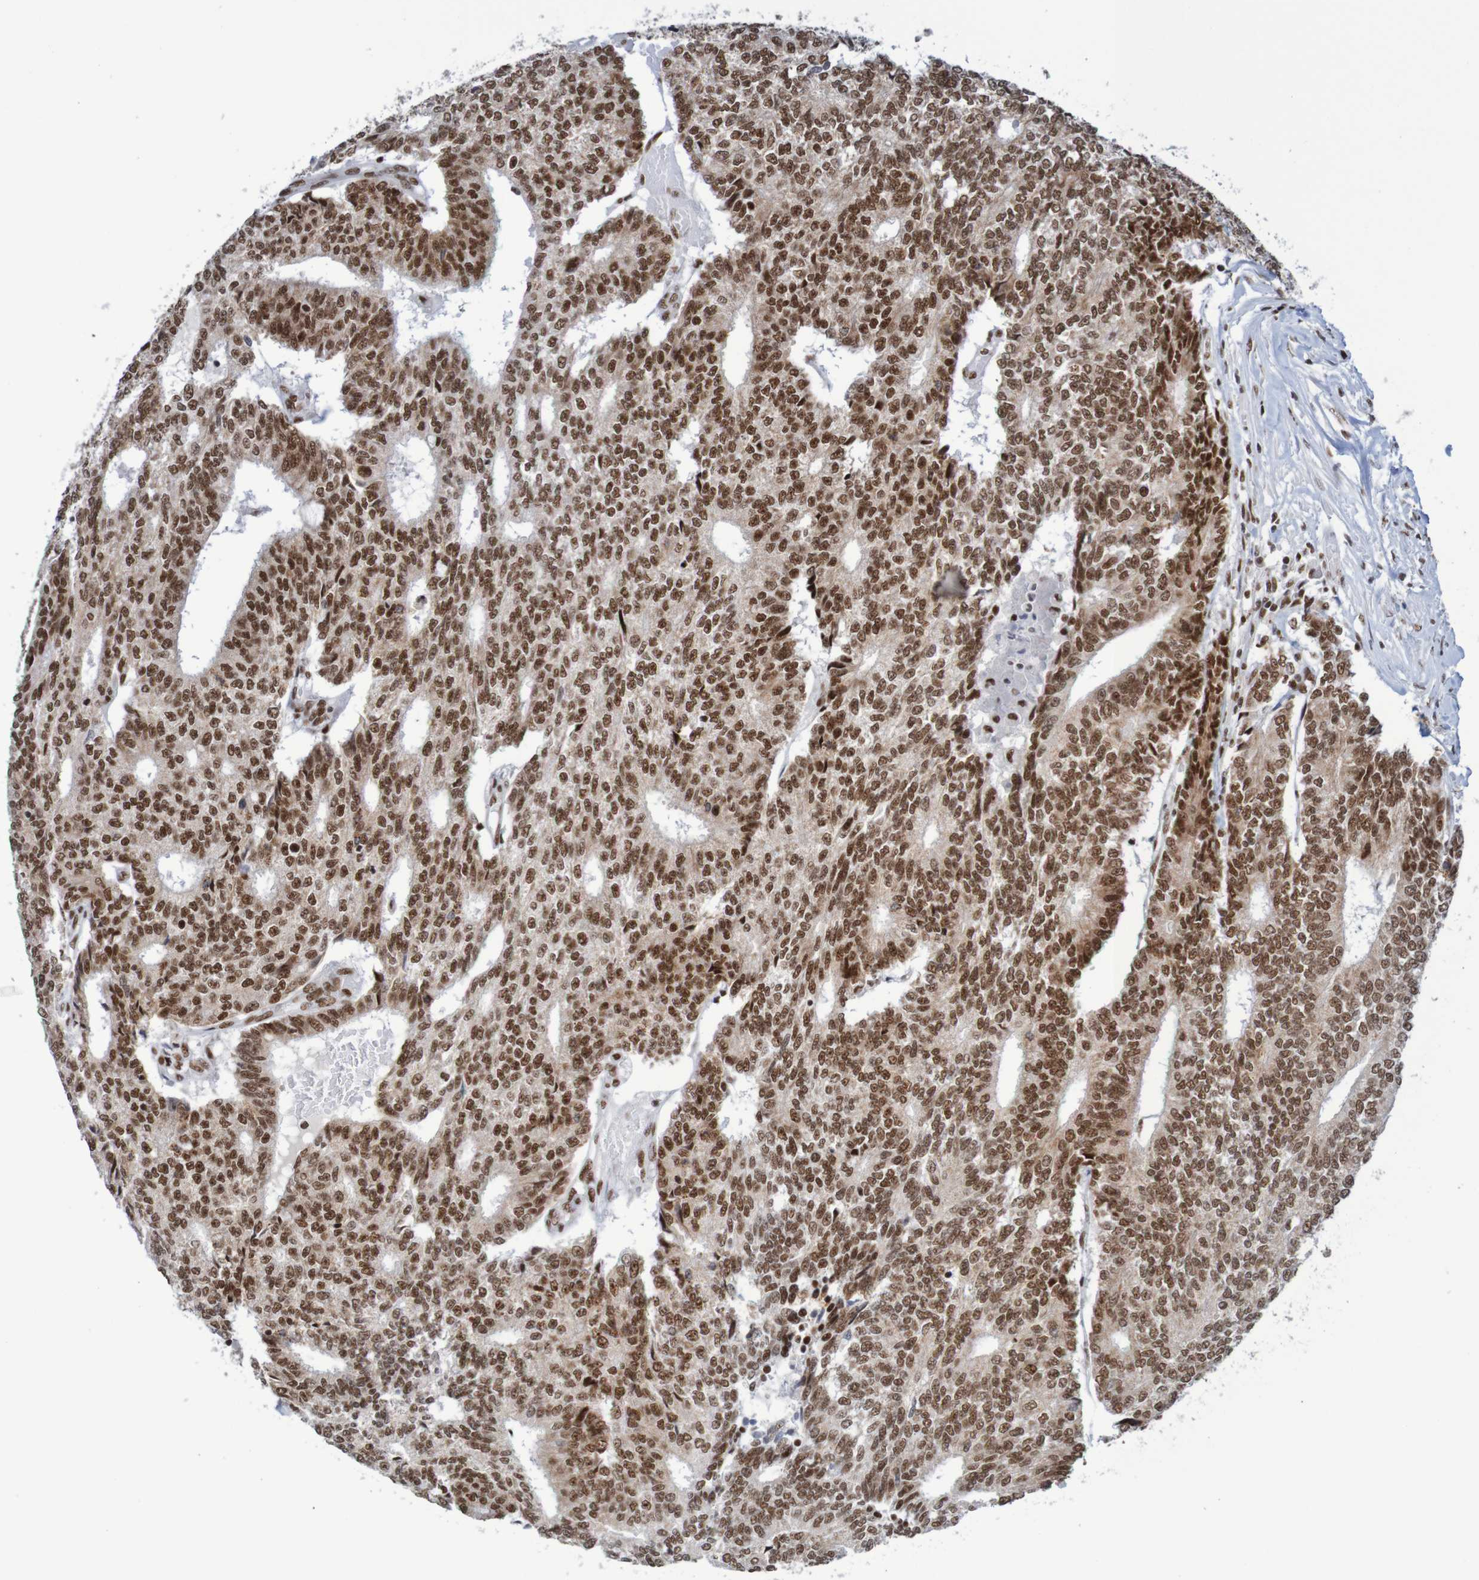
{"staining": {"intensity": "strong", "quantity": ">75%", "location": "nuclear"}, "tissue": "prostate cancer", "cell_type": "Tumor cells", "image_type": "cancer", "snomed": [{"axis": "morphology", "description": "Normal tissue, NOS"}, {"axis": "morphology", "description": "Adenocarcinoma, High grade"}, {"axis": "topography", "description": "Prostate"}, {"axis": "topography", "description": "Seminal veicle"}], "caption": "Immunohistochemical staining of human prostate cancer (high-grade adenocarcinoma) reveals strong nuclear protein expression in approximately >75% of tumor cells.", "gene": "THRAP3", "patient": {"sex": "male", "age": 55}}